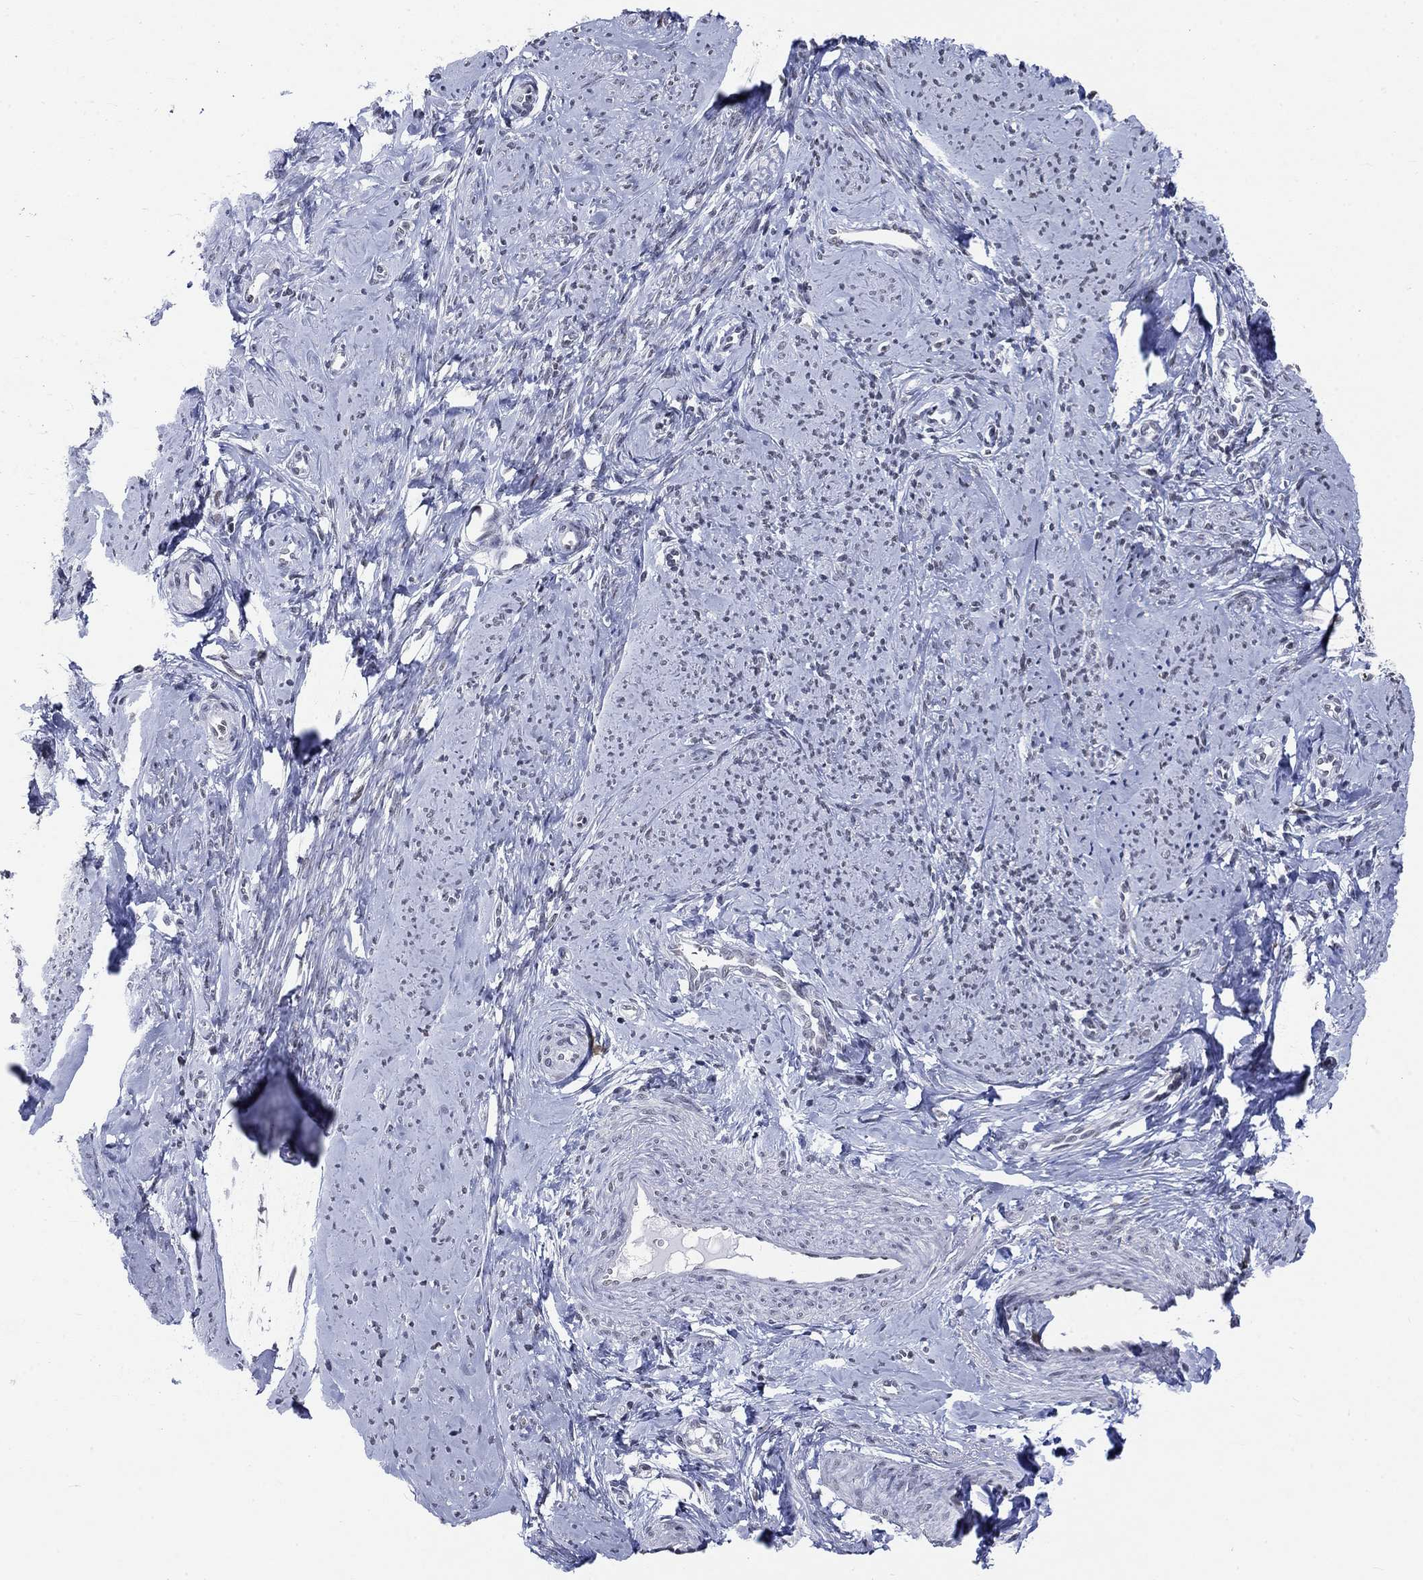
{"staining": {"intensity": "negative", "quantity": "none", "location": "none"}, "tissue": "smooth muscle", "cell_type": "Smooth muscle cells", "image_type": "normal", "snomed": [{"axis": "morphology", "description": "Normal tissue, NOS"}, {"axis": "topography", "description": "Smooth muscle"}], "caption": "Immunohistochemistry (IHC) of normal human smooth muscle reveals no expression in smooth muscle cells. (DAB (3,3'-diaminobenzidine) immunohistochemistry with hematoxylin counter stain).", "gene": "HCFC1", "patient": {"sex": "female", "age": 48}}